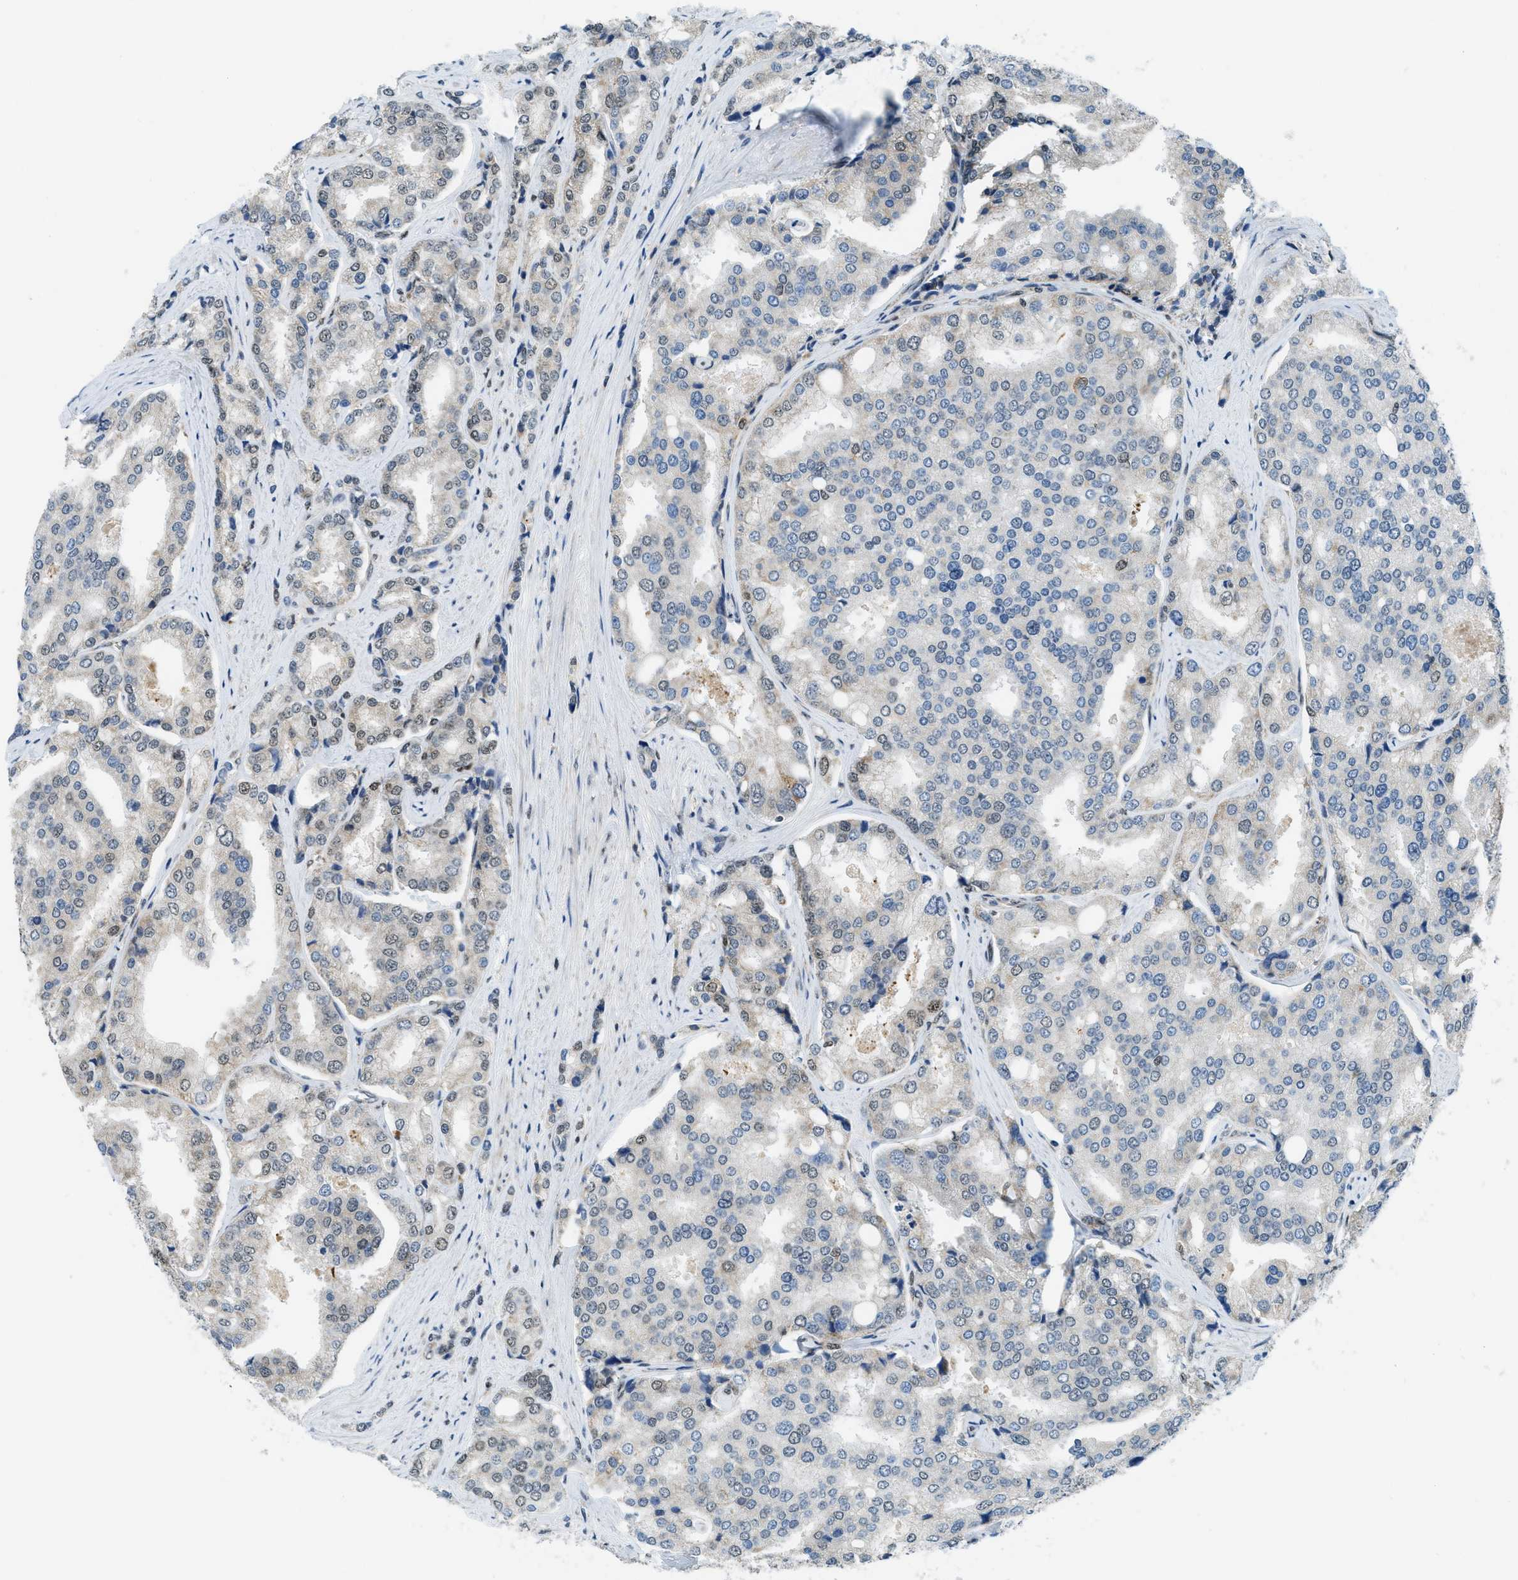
{"staining": {"intensity": "weak", "quantity": "25%-75%", "location": "cytoplasmic/membranous,nuclear"}, "tissue": "prostate cancer", "cell_type": "Tumor cells", "image_type": "cancer", "snomed": [{"axis": "morphology", "description": "Adenocarcinoma, High grade"}, {"axis": "topography", "description": "Prostate"}], "caption": "Immunohistochemical staining of human prostate cancer exhibits weak cytoplasmic/membranous and nuclear protein positivity in about 25%-75% of tumor cells.", "gene": "SP100", "patient": {"sex": "male", "age": 50}}